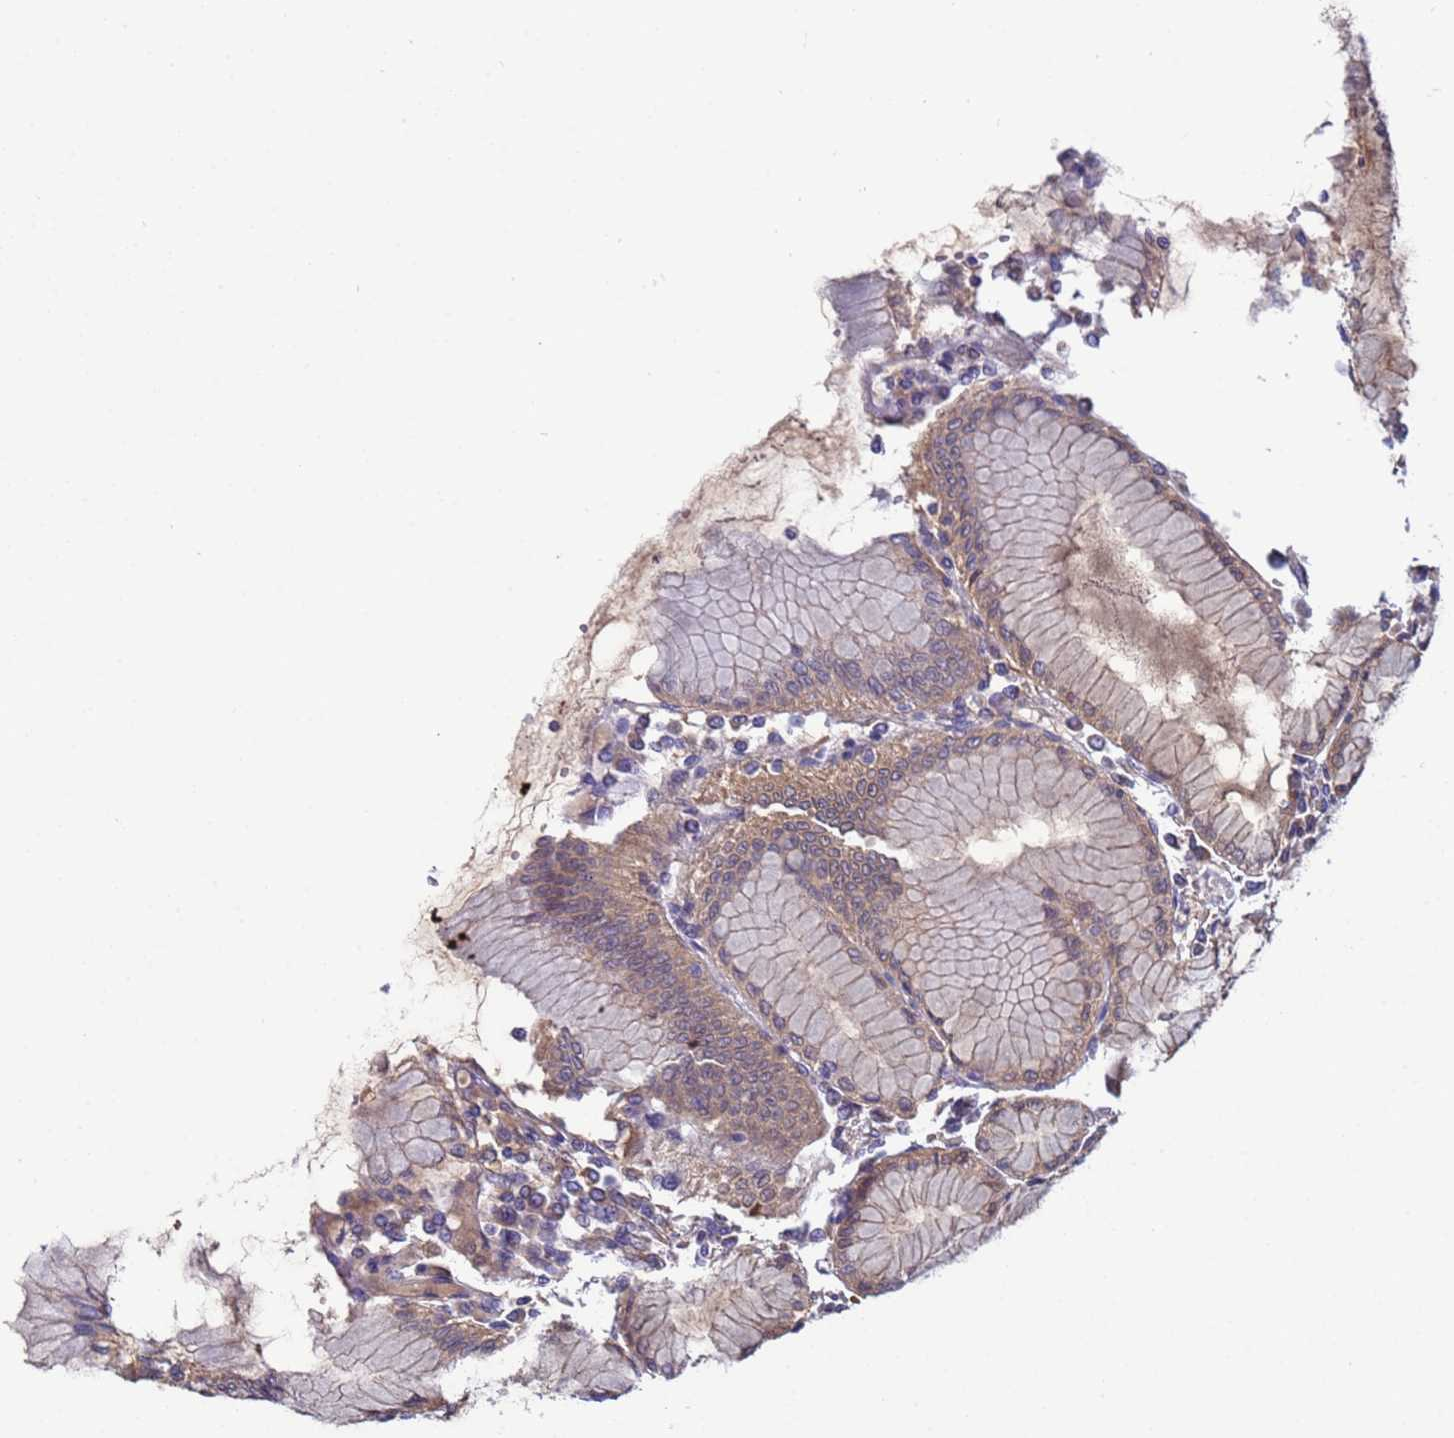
{"staining": {"intensity": "moderate", "quantity": ">75%", "location": "cytoplasmic/membranous"}, "tissue": "stomach", "cell_type": "Glandular cells", "image_type": "normal", "snomed": [{"axis": "morphology", "description": "Normal tissue, NOS"}, {"axis": "topography", "description": "Stomach"}], "caption": "Glandular cells display medium levels of moderate cytoplasmic/membranous expression in approximately >75% of cells in benign stomach.", "gene": "NAXE", "patient": {"sex": "female", "age": 57}}